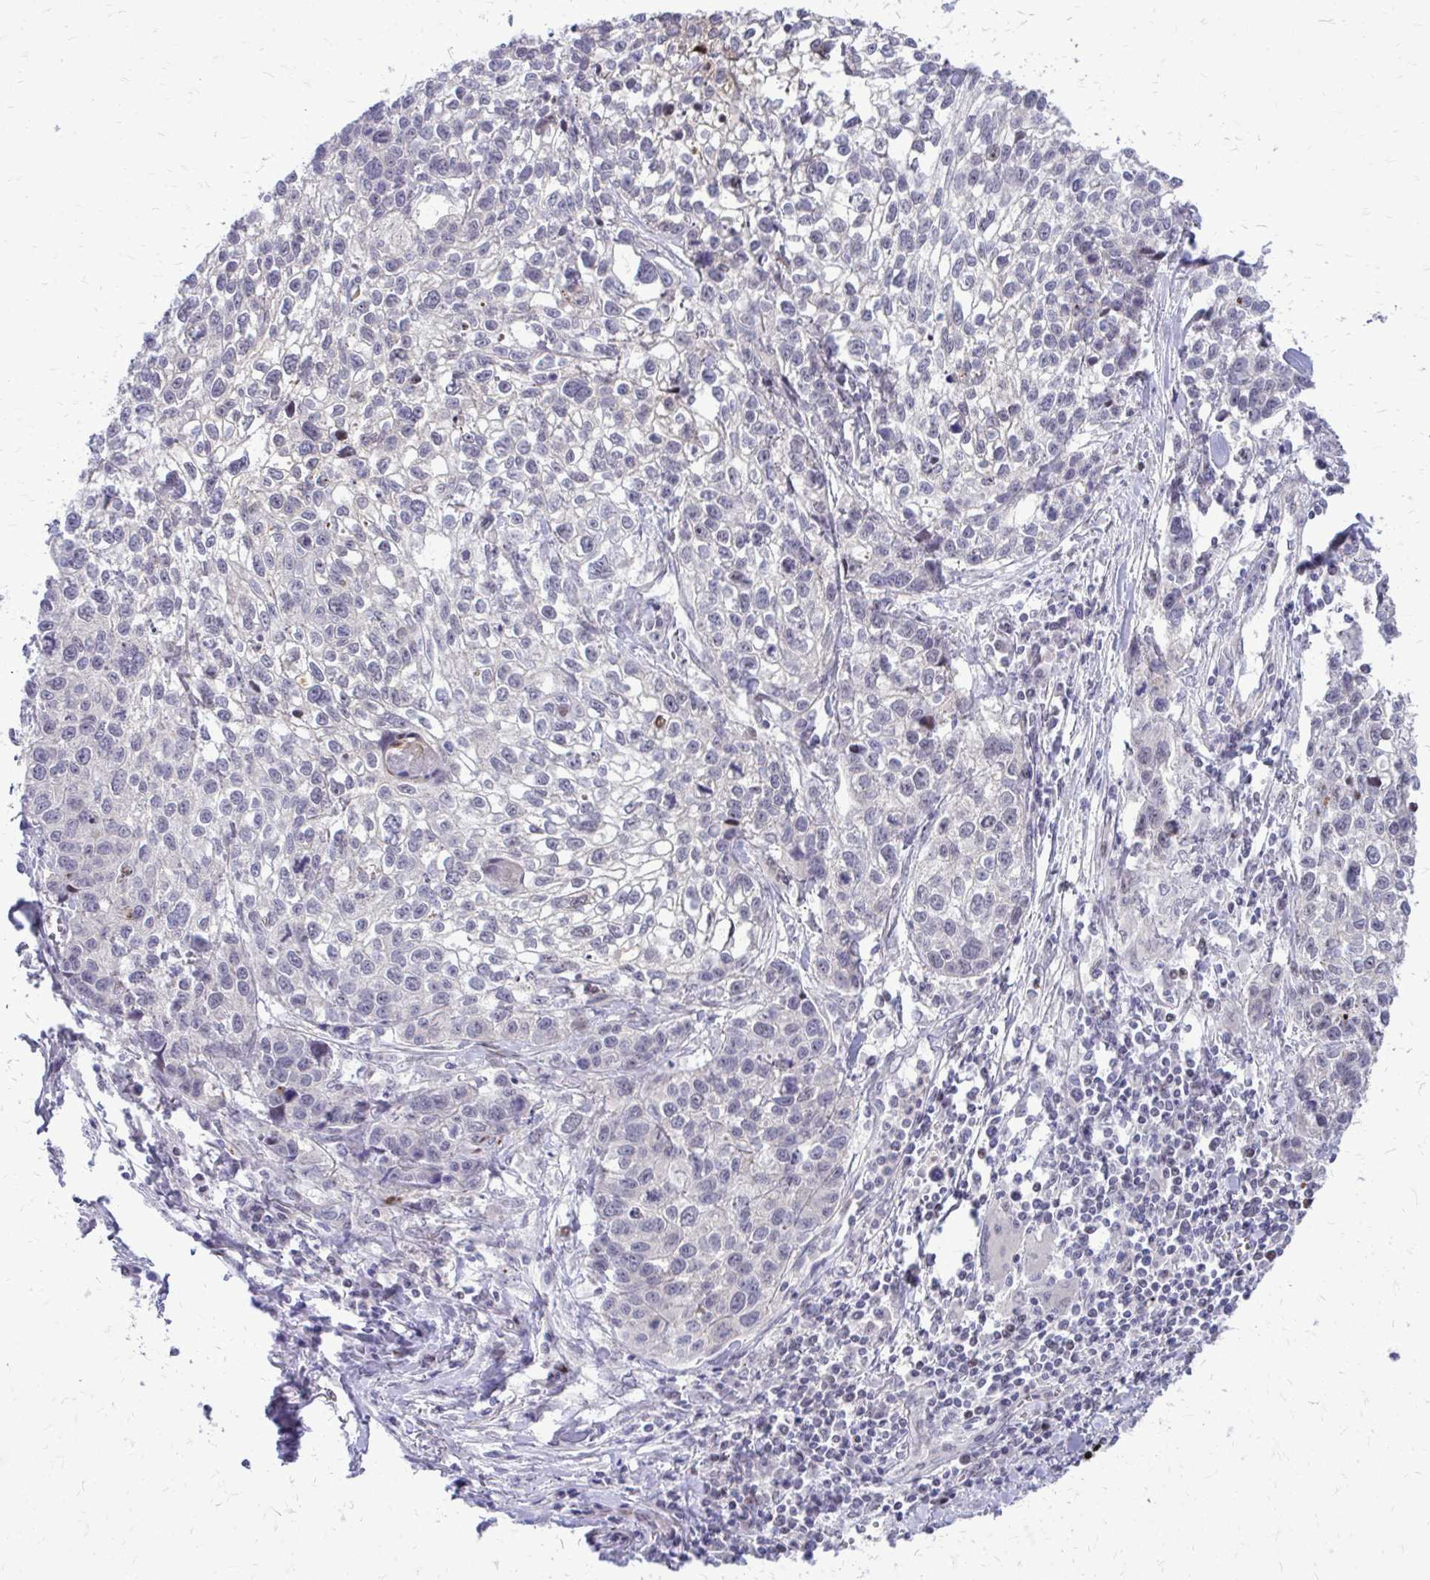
{"staining": {"intensity": "negative", "quantity": "none", "location": "none"}, "tissue": "lung cancer", "cell_type": "Tumor cells", "image_type": "cancer", "snomed": [{"axis": "morphology", "description": "Squamous cell carcinoma, NOS"}, {"axis": "topography", "description": "Lung"}], "caption": "Immunohistochemistry (IHC) histopathology image of lung cancer (squamous cell carcinoma) stained for a protein (brown), which shows no staining in tumor cells.", "gene": "PPDPFL", "patient": {"sex": "male", "age": 74}}